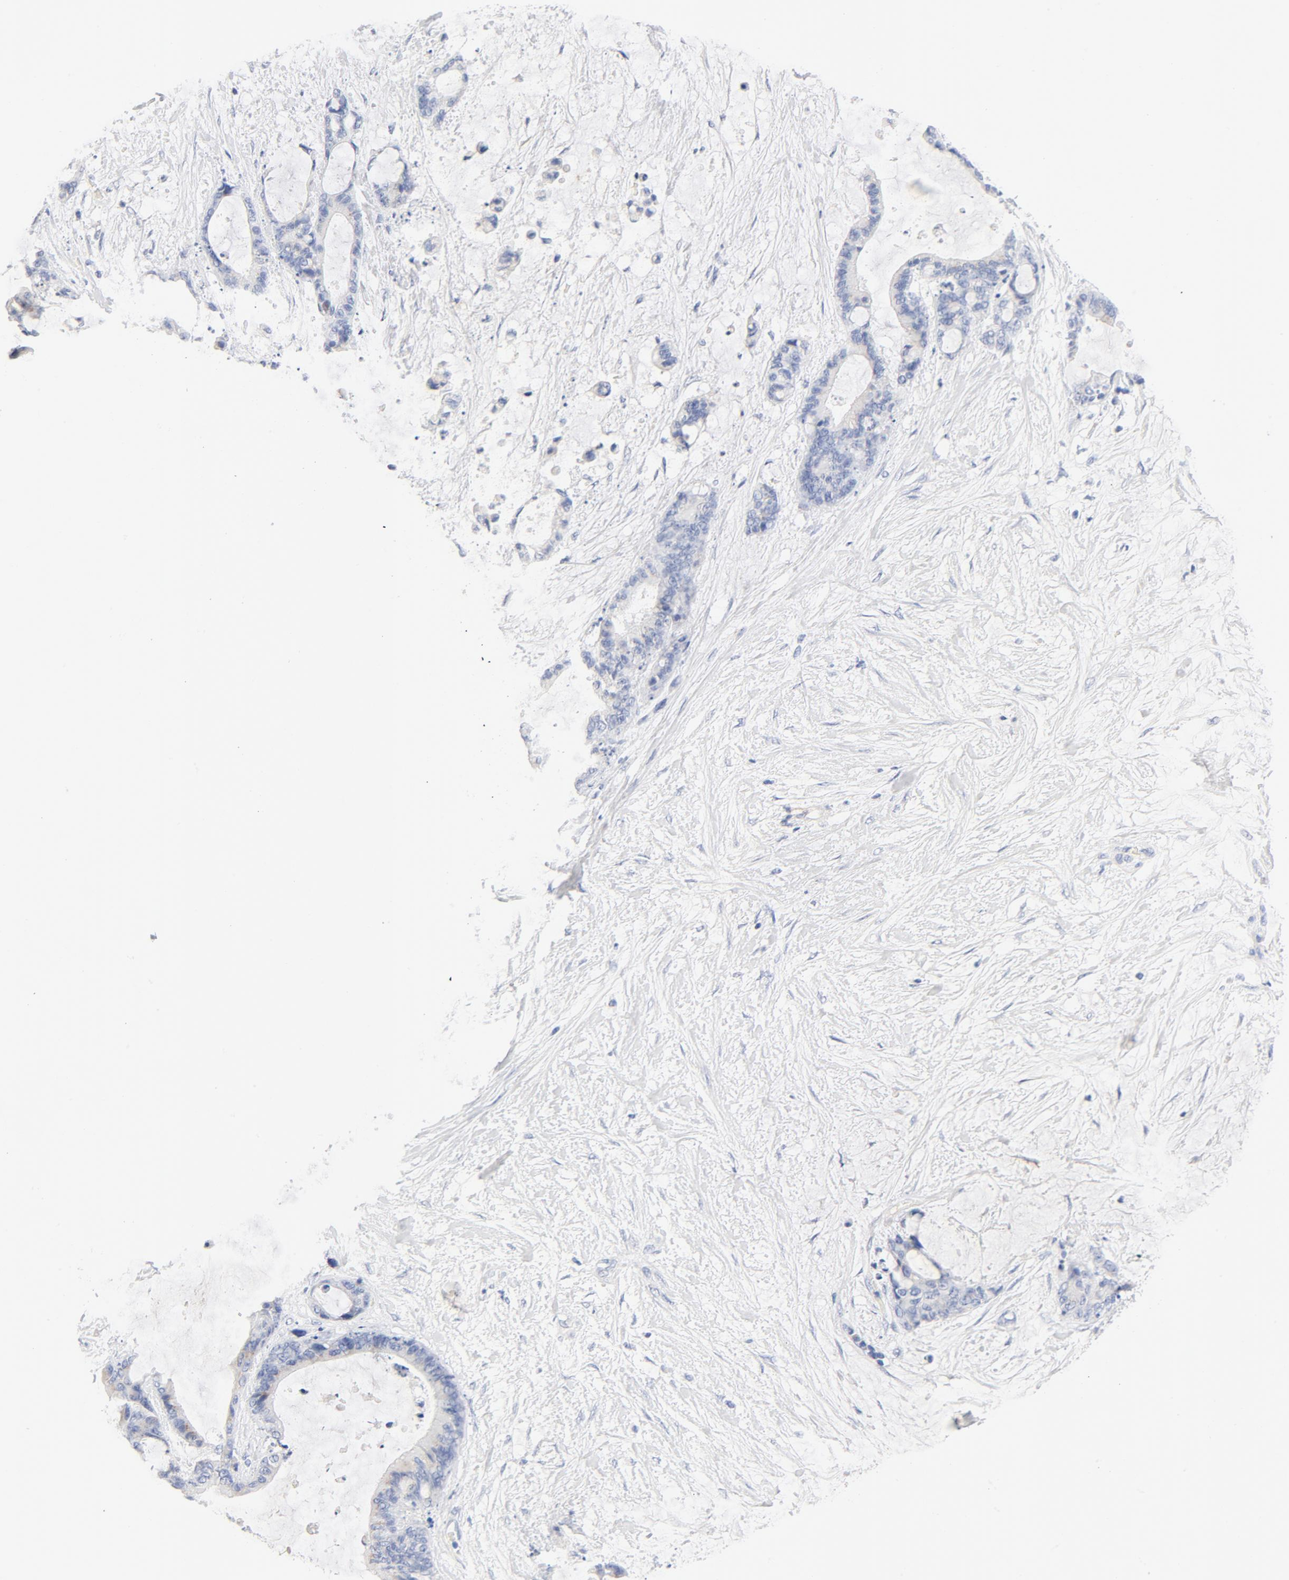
{"staining": {"intensity": "negative", "quantity": "none", "location": "none"}, "tissue": "liver cancer", "cell_type": "Tumor cells", "image_type": "cancer", "snomed": [{"axis": "morphology", "description": "Cholangiocarcinoma"}, {"axis": "topography", "description": "Liver"}], "caption": "The photomicrograph shows no staining of tumor cells in cholangiocarcinoma (liver). (DAB IHC visualized using brightfield microscopy, high magnification).", "gene": "HOMER1", "patient": {"sex": "female", "age": 73}}